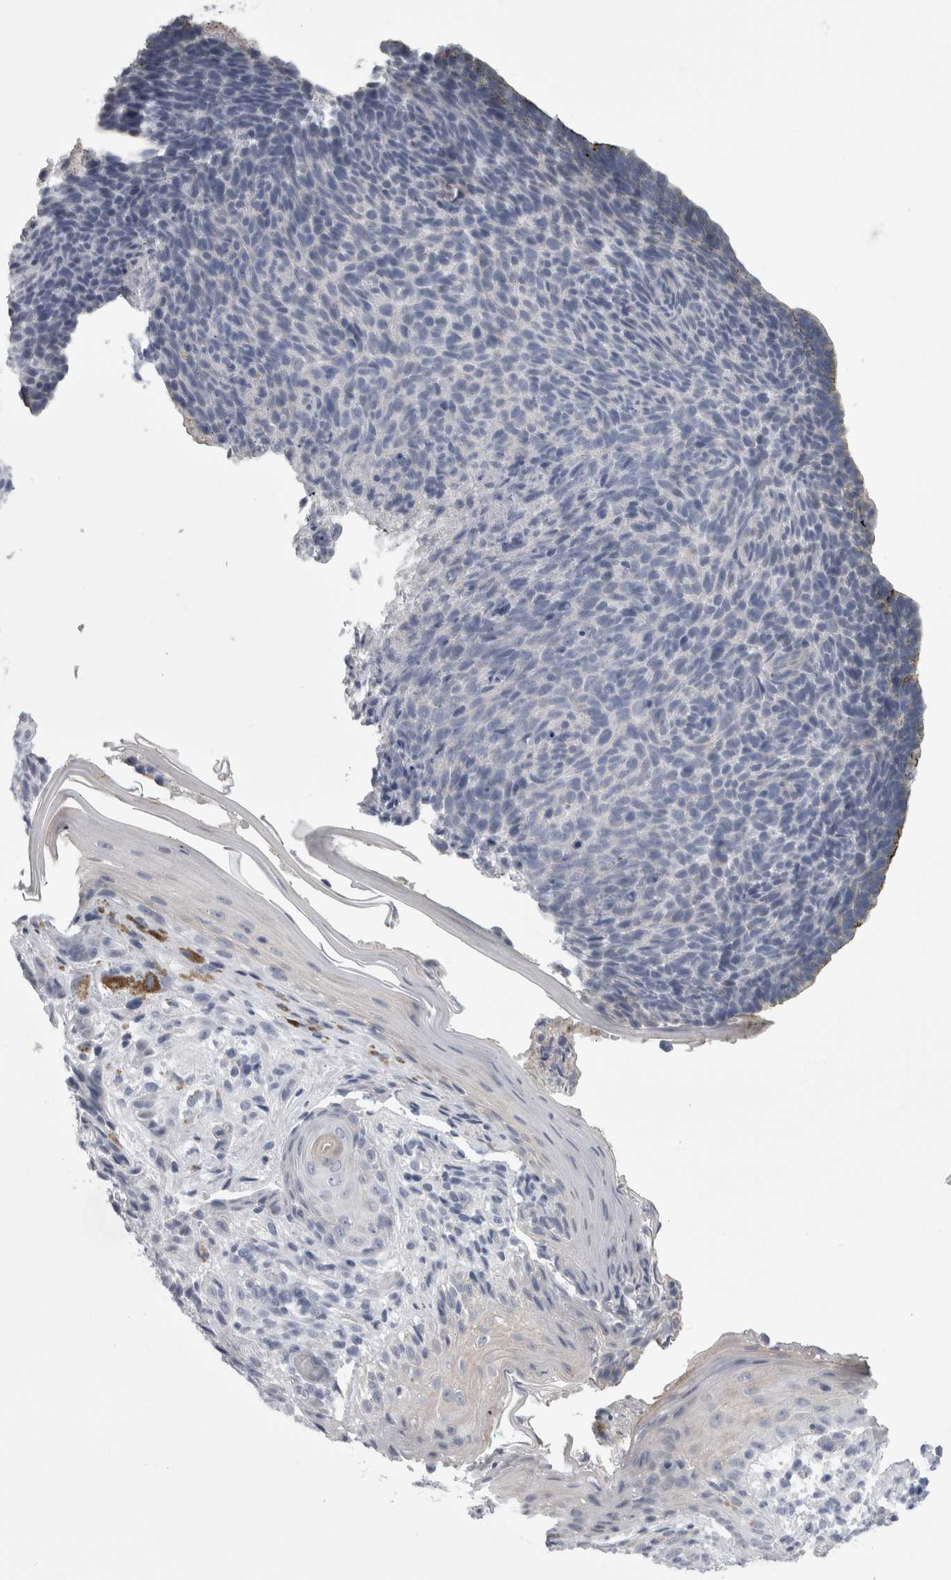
{"staining": {"intensity": "negative", "quantity": "none", "location": "none"}, "tissue": "skin cancer", "cell_type": "Tumor cells", "image_type": "cancer", "snomed": [{"axis": "morphology", "description": "Basal cell carcinoma"}, {"axis": "topography", "description": "Skin"}], "caption": "Immunohistochemistry (IHC) of human skin cancer displays no positivity in tumor cells.", "gene": "ALDH8A1", "patient": {"sex": "male", "age": 61}}